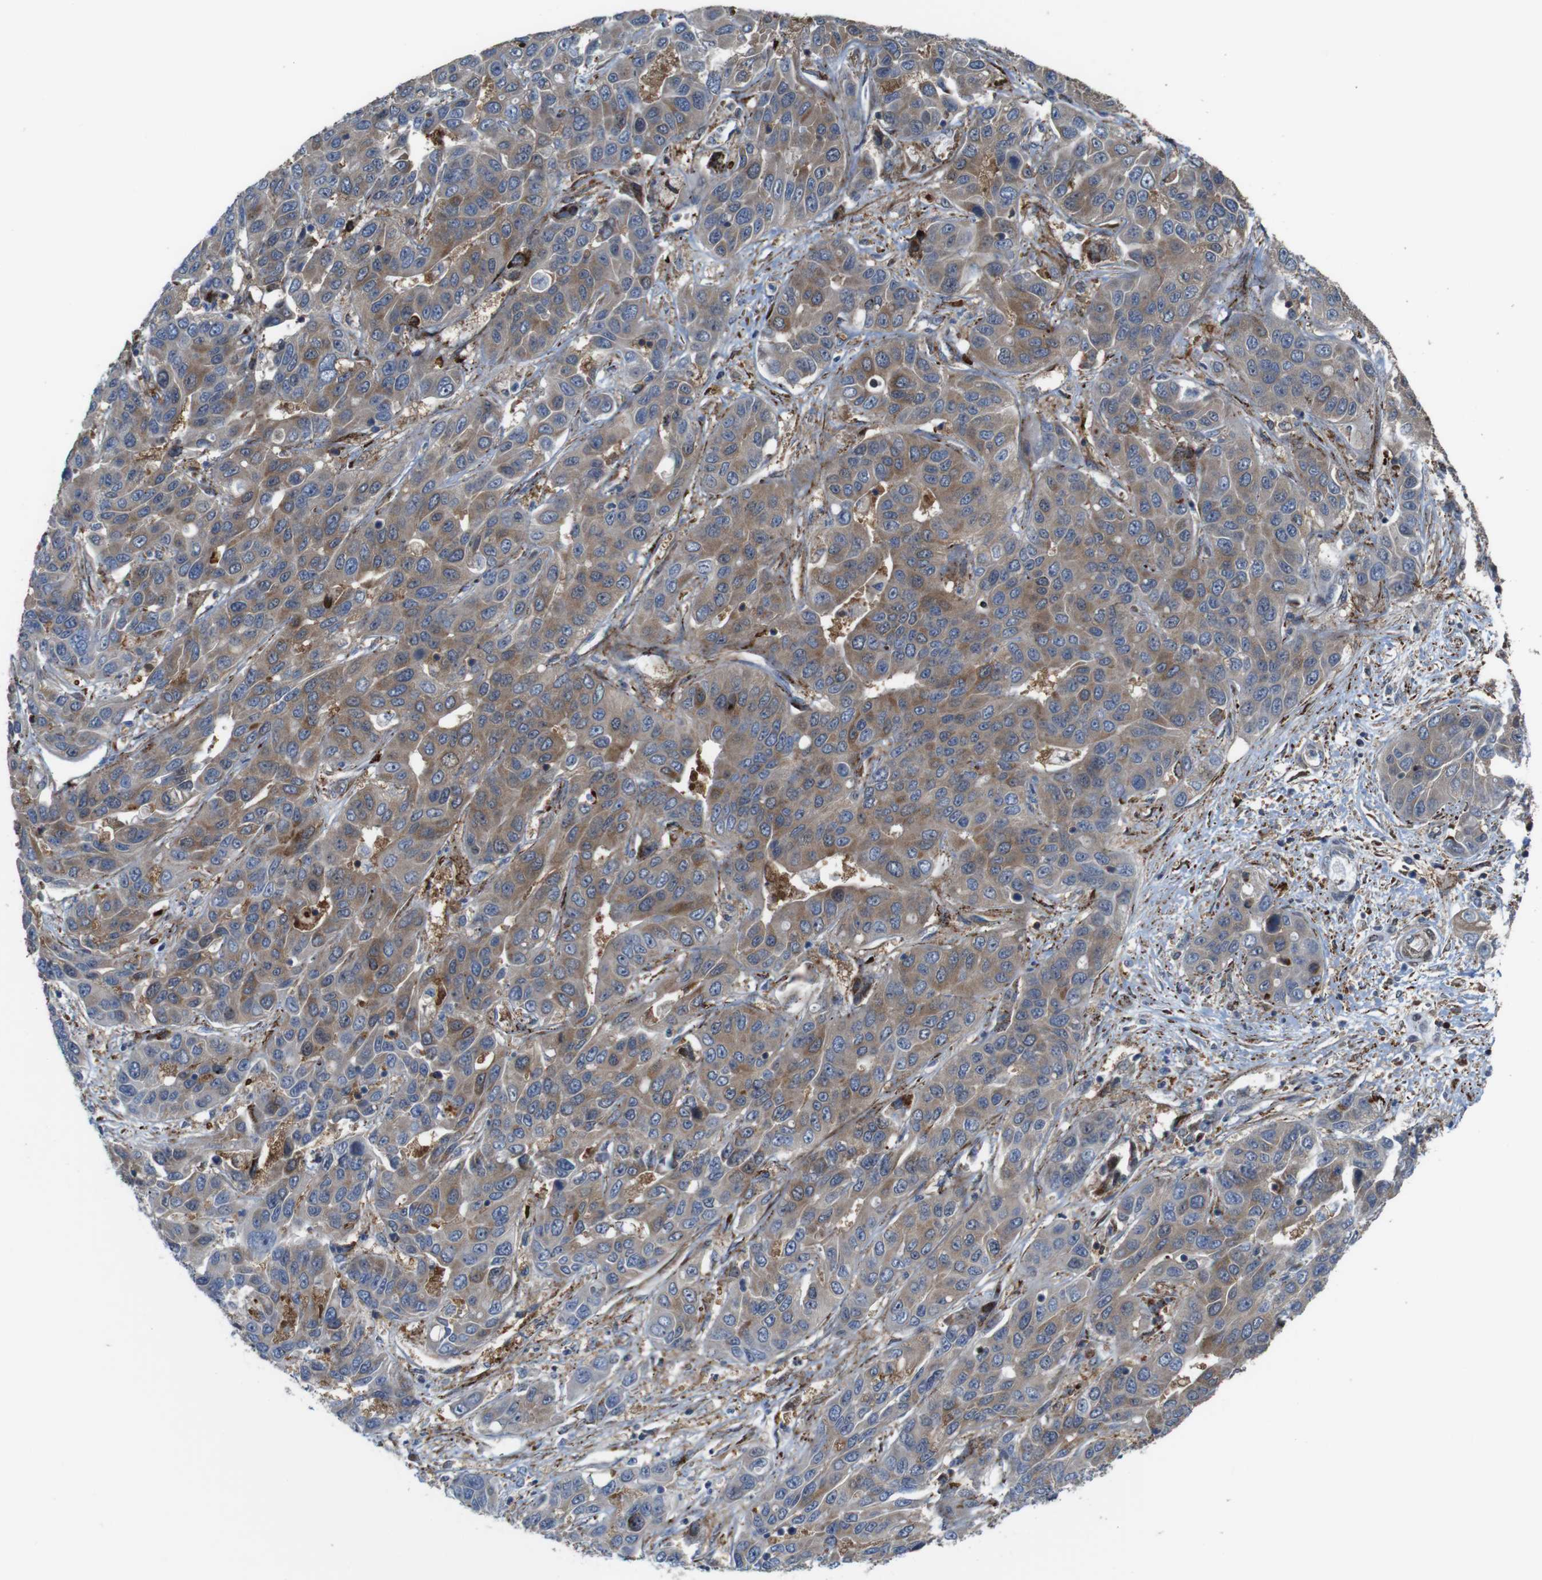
{"staining": {"intensity": "moderate", "quantity": ">75%", "location": "cytoplasmic/membranous"}, "tissue": "liver cancer", "cell_type": "Tumor cells", "image_type": "cancer", "snomed": [{"axis": "morphology", "description": "Cholangiocarcinoma"}, {"axis": "topography", "description": "Liver"}], "caption": "The image demonstrates a brown stain indicating the presence of a protein in the cytoplasmic/membranous of tumor cells in liver cholangiocarcinoma.", "gene": "PCOLCE2", "patient": {"sex": "female", "age": 52}}